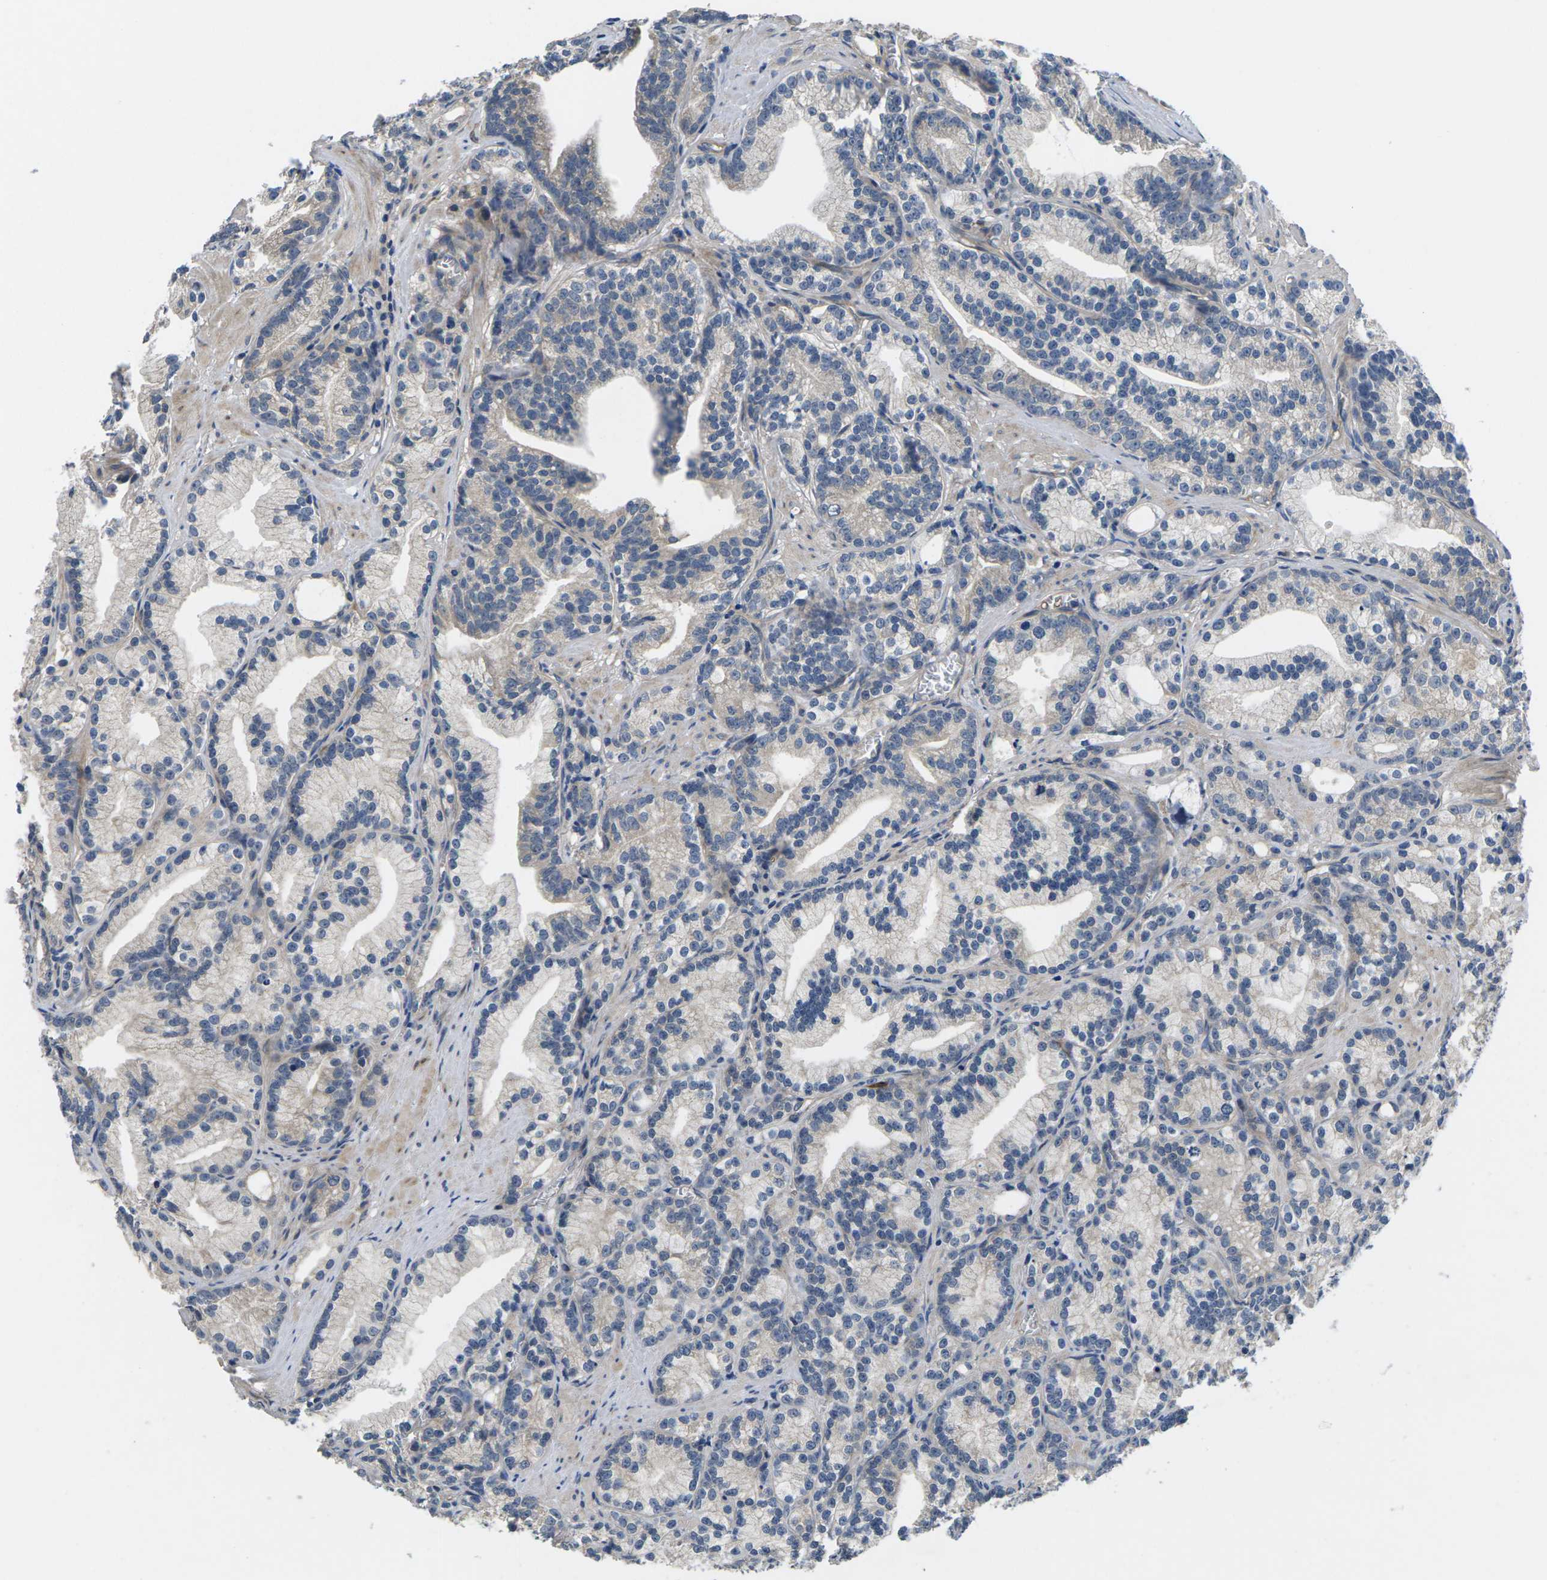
{"staining": {"intensity": "negative", "quantity": "none", "location": "none"}, "tissue": "prostate cancer", "cell_type": "Tumor cells", "image_type": "cancer", "snomed": [{"axis": "morphology", "description": "Adenocarcinoma, Low grade"}, {"axis": "topography", "description": "Prostate"}], "caption": "Tumor cells show no significant expression in adenocarcinoma (low-grade) (prostate).", "gene": "PLCE1", "patient": {"sex": "male", "age": 89}}